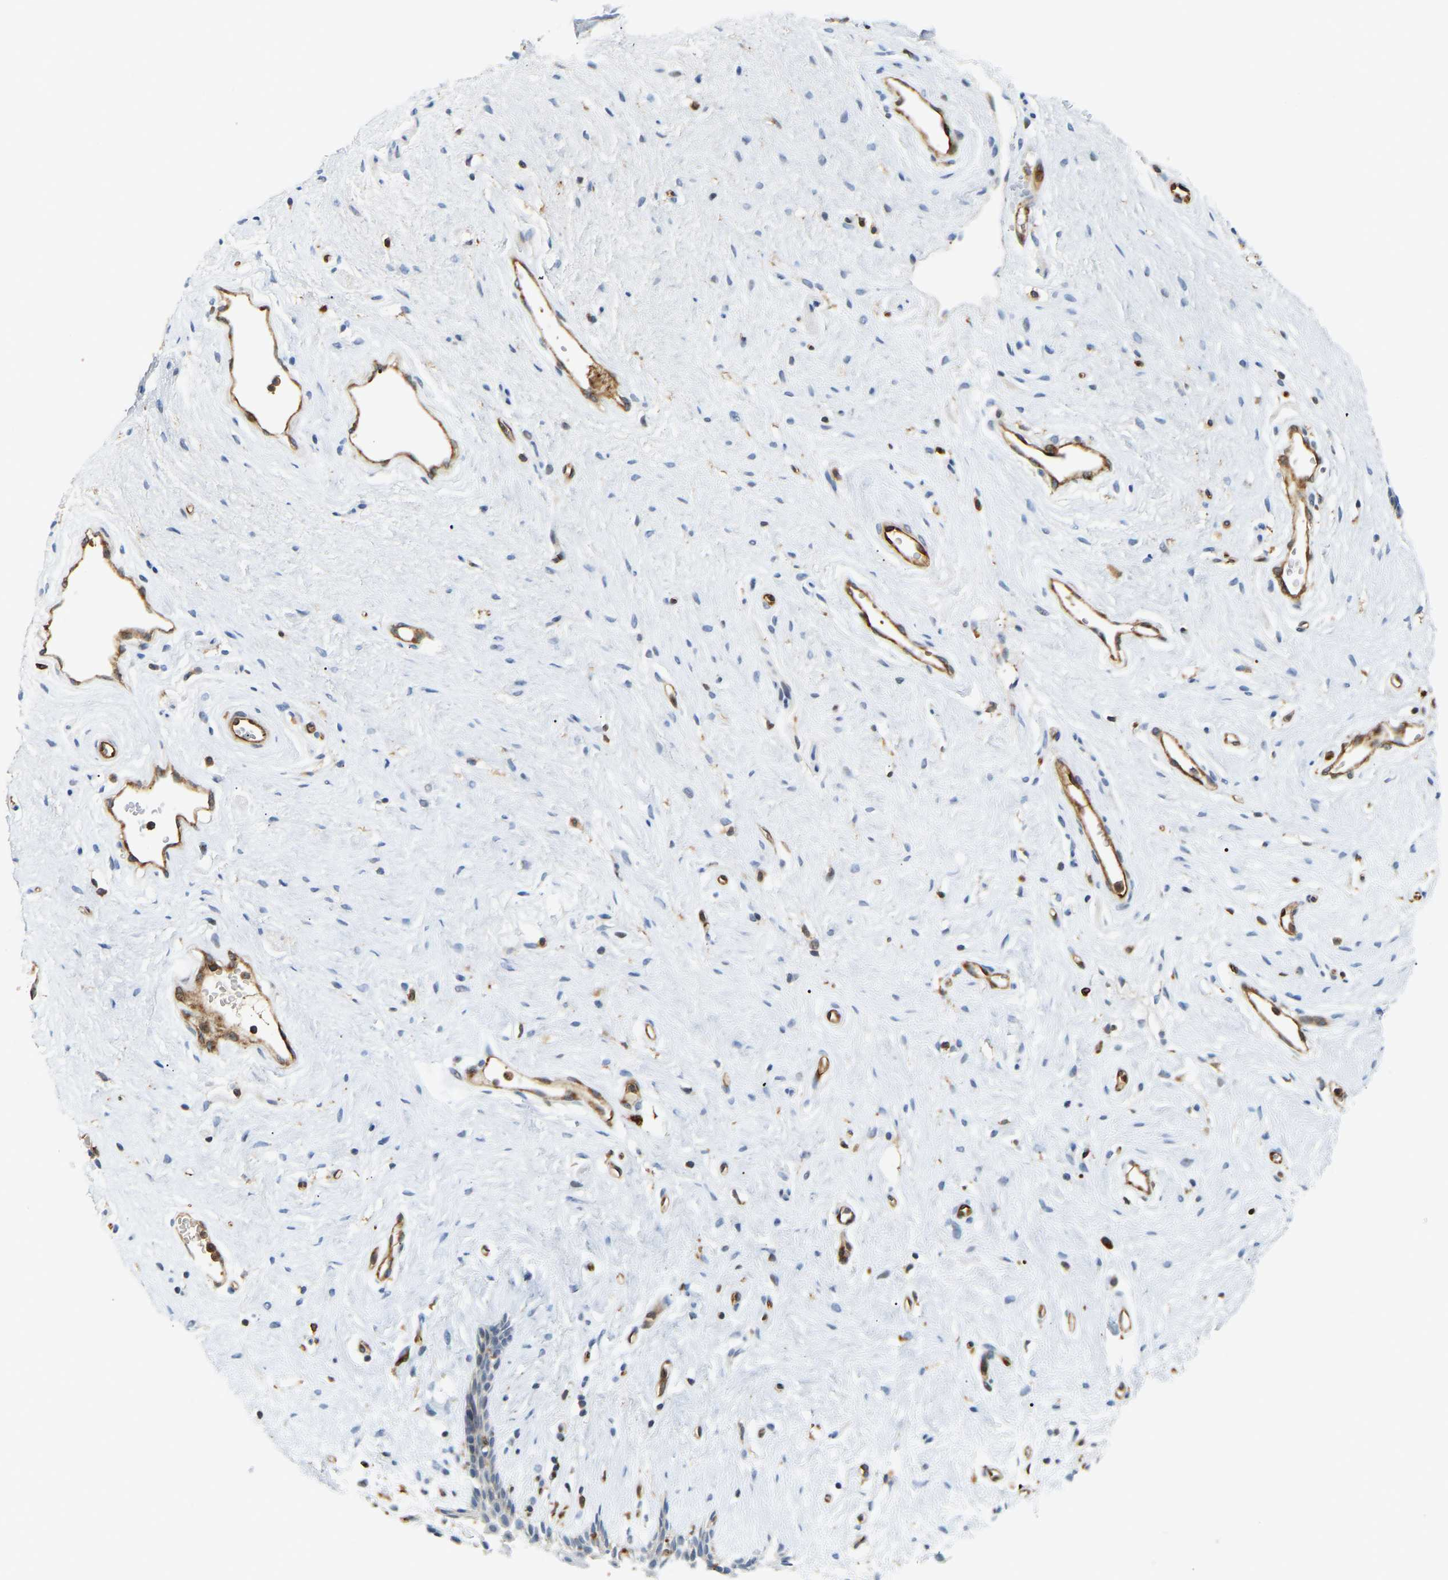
{"staining": {"intensity": "weak", "quantity": "<25%", "location": "cytoplasmic/membranous"}, "tissue": "vagina", "cell_type": "Squamous epithelial cells", "image_type": "normal", "snomed": [{"axis": "morphology", "description": "Normal tissue, NOS"}, {"axis": "topography", "description": "Vagina"}], "caption": "Squamous epithelial cells are negative for protein expression in unremarkable human vagina. Nuclei are stained in blue.", "gene": "PLCG2", "patient": {"sex": "female", "age": 44}}